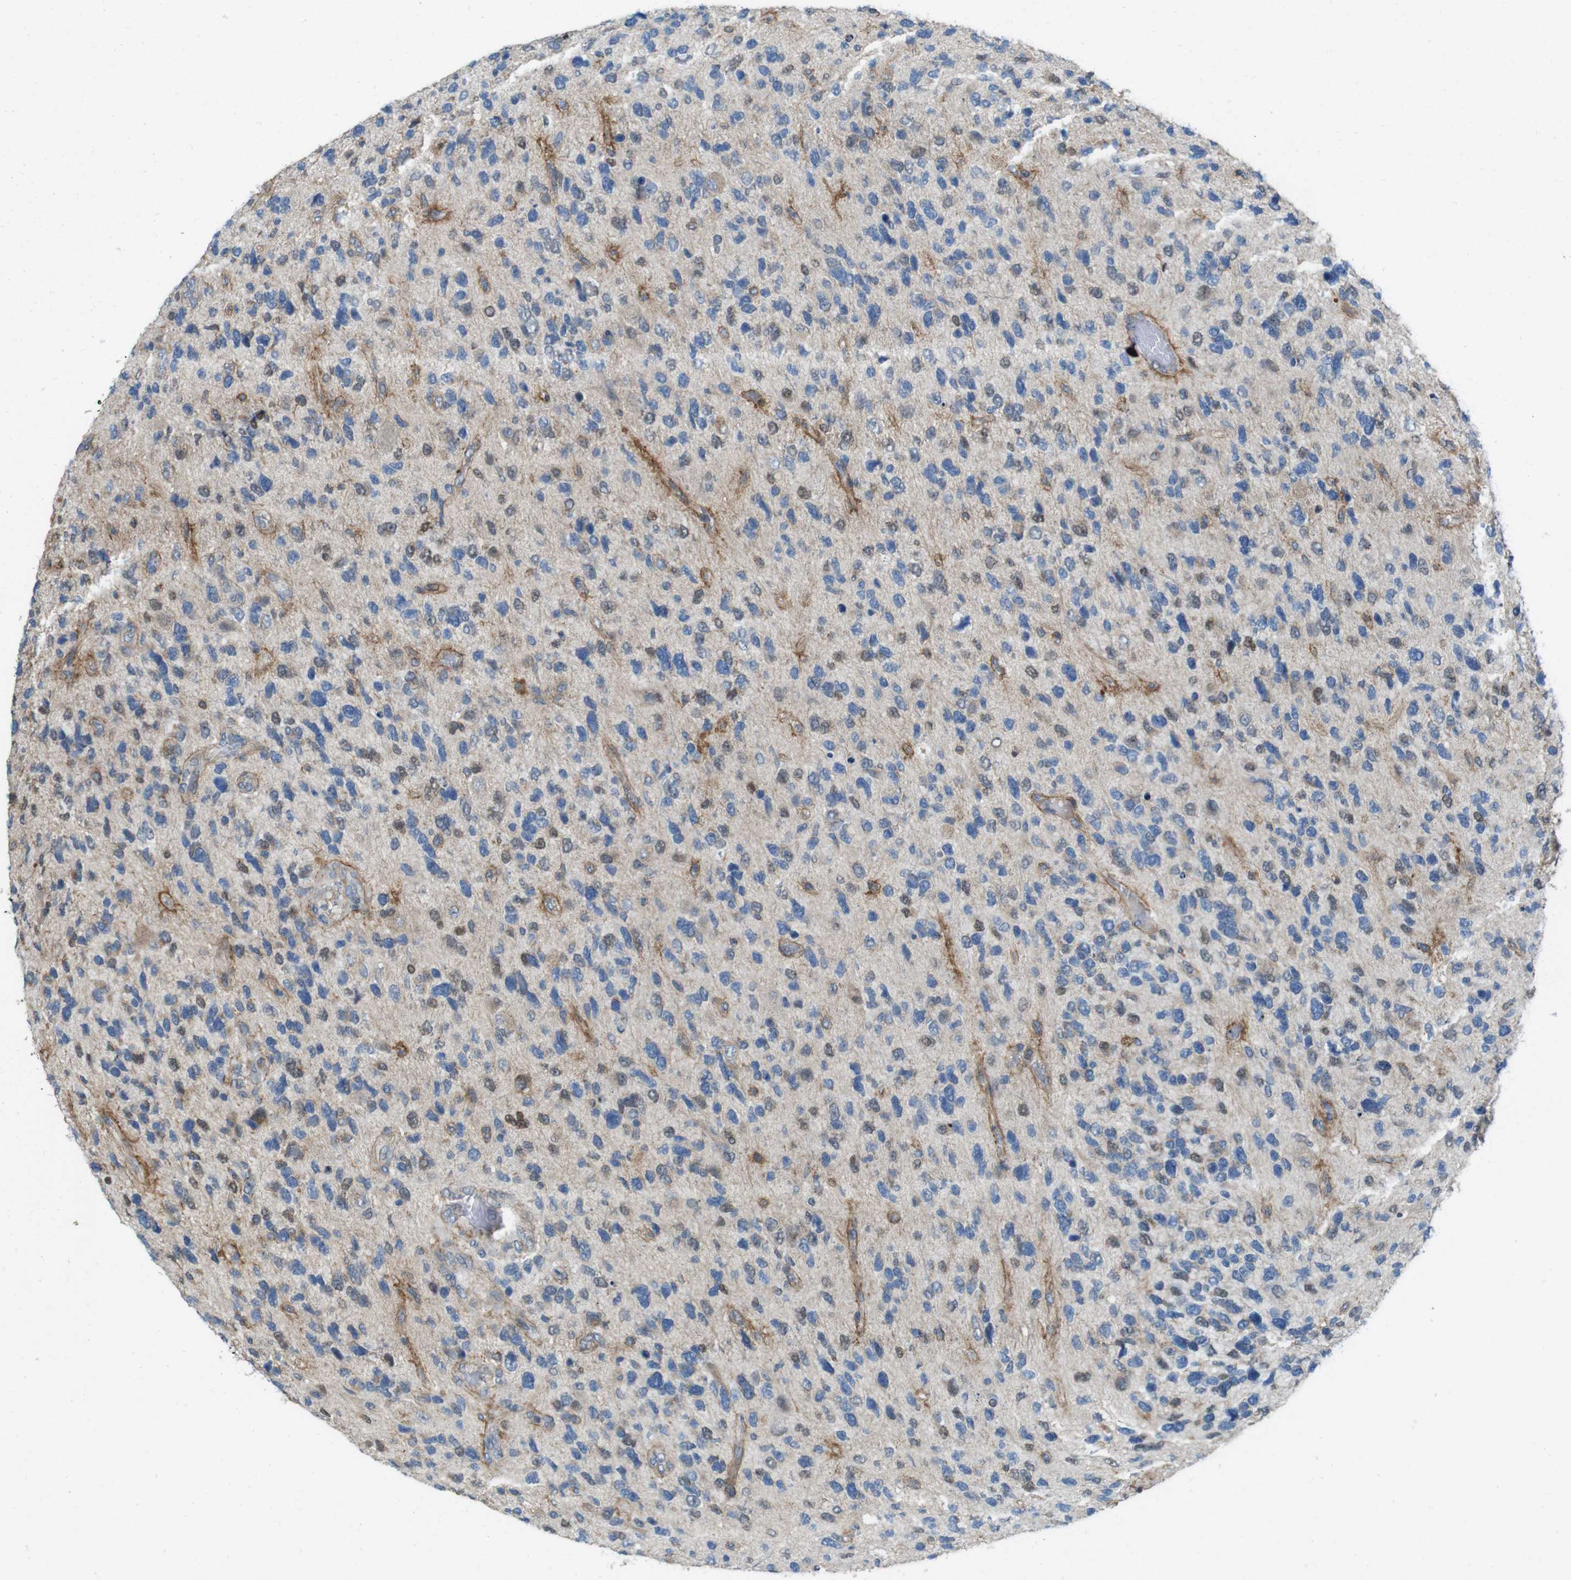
{"staining": {"intensity": "moderate", "quantity": "<25%", "location": "nuclear"}, "tissue": "glioma", "cell_type": "Tumor cells", "image_type": "cancer", "snomed": [{"axis": "morphology", "description": "Glioma, malignant, High grade"}, {"axis": "topography", "description": "Brain"}], "caption": "This is a histology image of IHC staining of malignant glioma (high-grade), which shows moderate expression in the nuclear of tumor cells.", "gene": "SKI", "patient": {"sex": "female", "age": 58}}